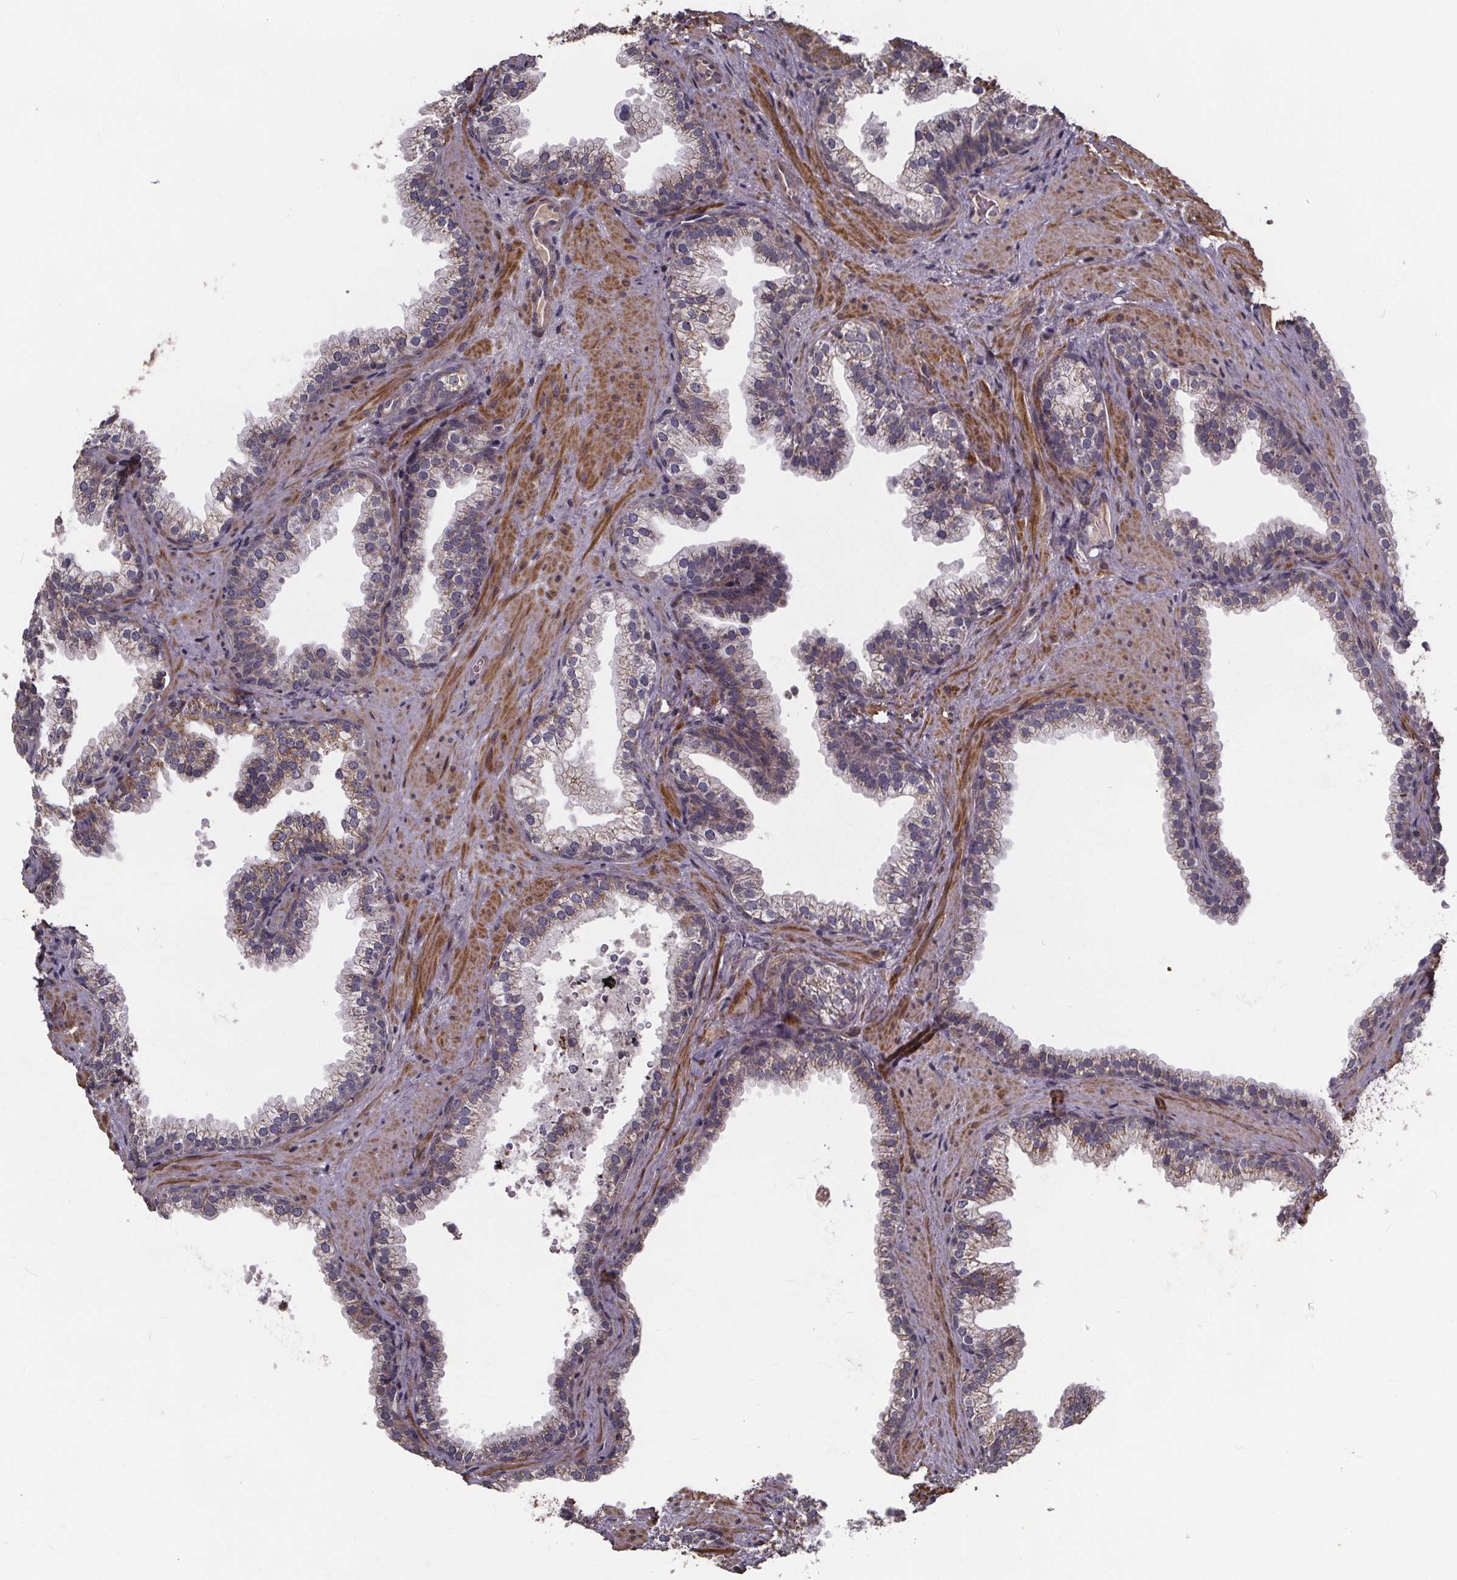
{"staining": {"intensity": "weak", "quantity": "<25%", "location": "cytoplasmic/membranous"}, "tissue": "prostate", "cell_type": "Glandular cells", "image_type": "normal", "snomed": [{"axis": "morphology", "description": "Normal tissue, NOS"}, {"axis": "topography", "description": "Prostate"}], "caption": "The photomicrograph displays no significant expression in glandular cells of prostate. The staining is performed using DAB brown chromogen with nuclei counter-stained in using hematoxylin.", "gene": "YME1L1", "patient": {"sex": "male", "age": 79}}